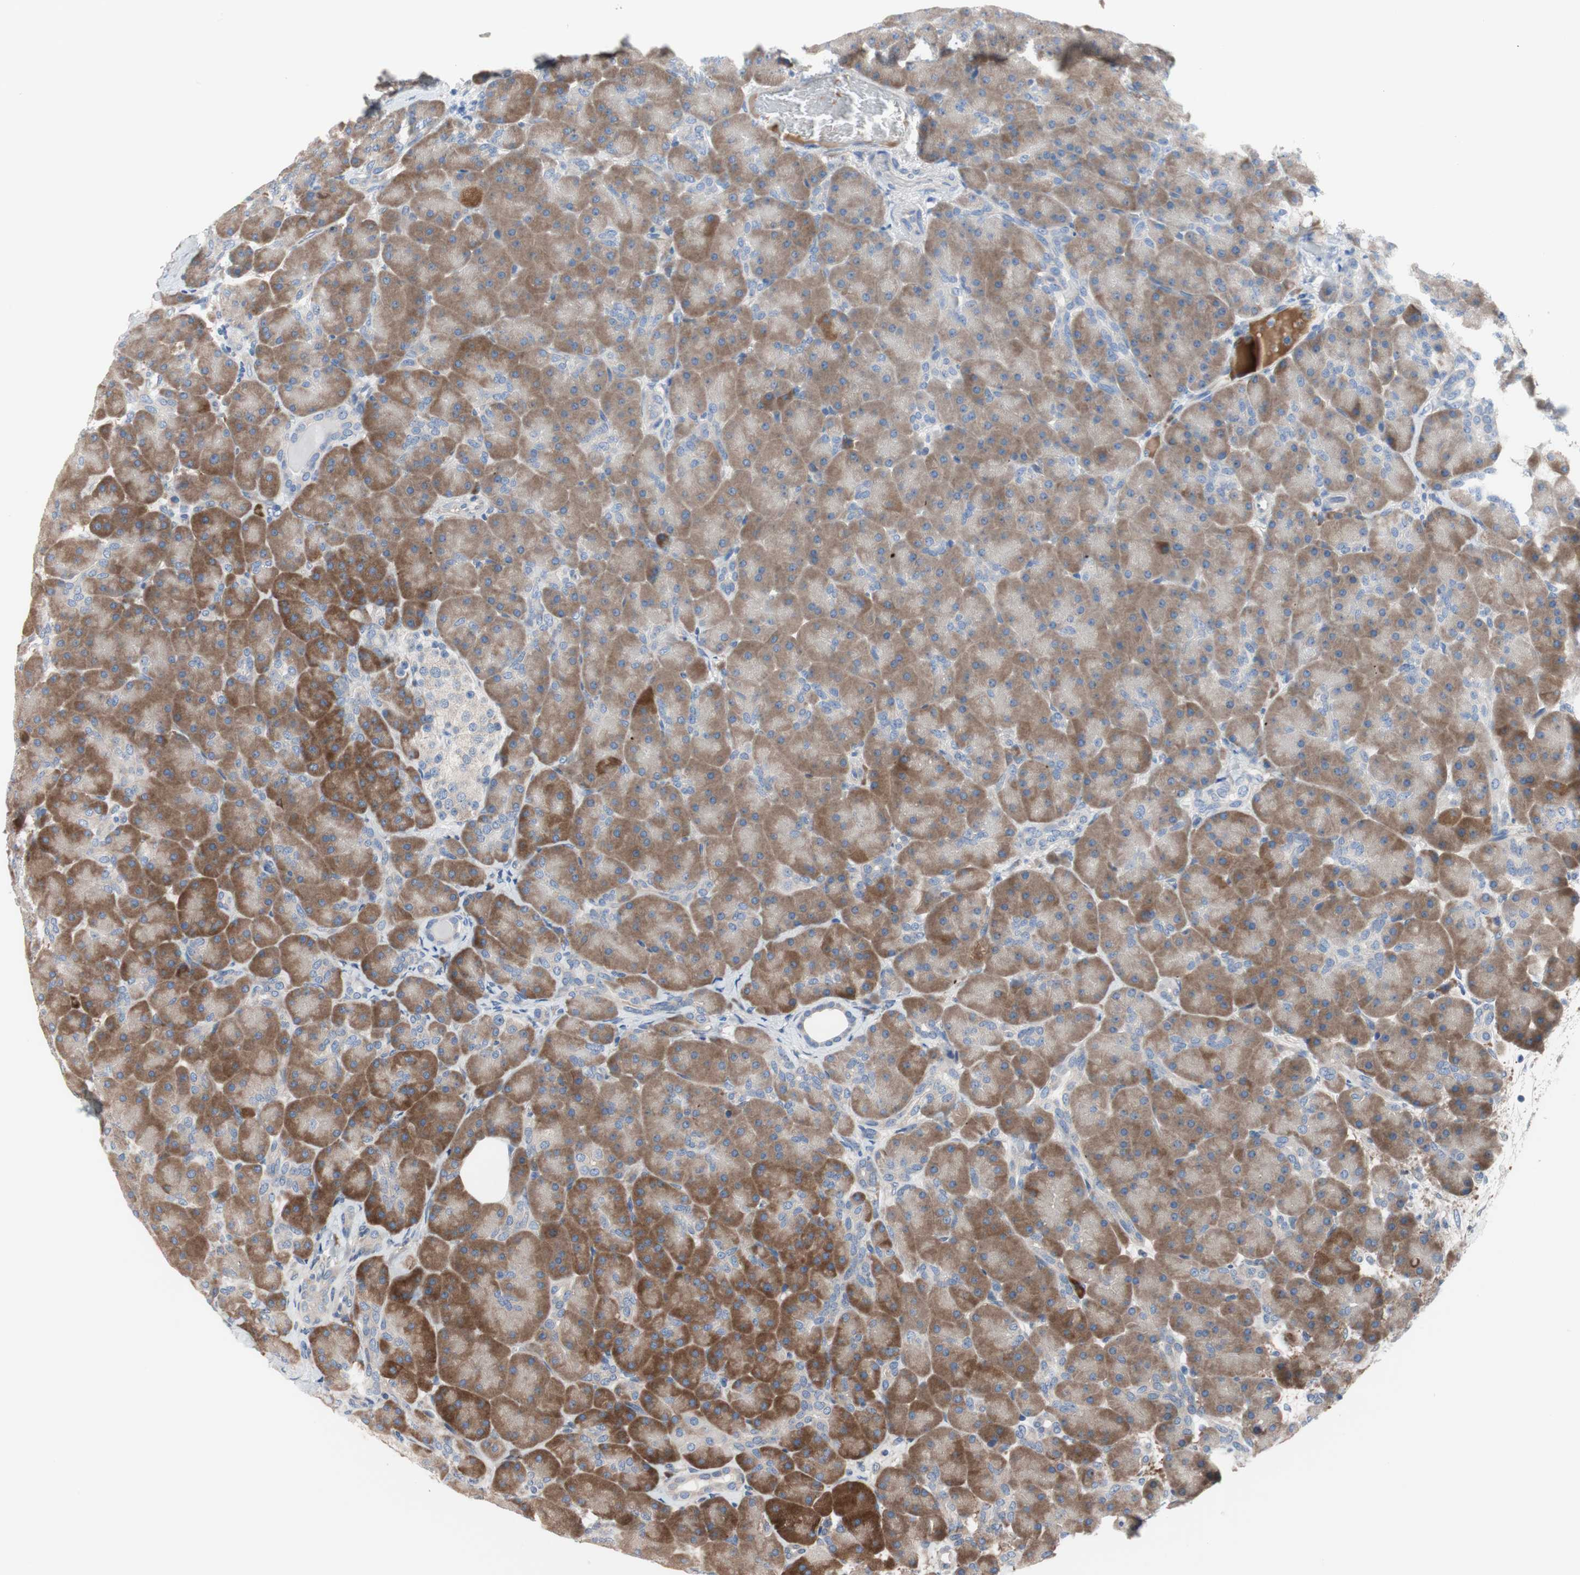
{"staining": {"intensity": "moderate", "quantity": "25%-75%", "location": "cytoplasmic/membranous"}, "tissue": "pancreas", "cell_type": "Exocrine glandular cells", "image_type": "normal", "snomed": [{"axis": "morphology", "description": "Normal tissue, NOS"}, {"axis": "topography", "description": "Pancreas"}], "caption": "Protein expression analysis of benign pancreas displays moderate cytoplasmic/membranous expression in about 25%-75% of exocrine glandular cells.", "gene": "KANSL1", "patient": {"sex": "male", "age": 66}}